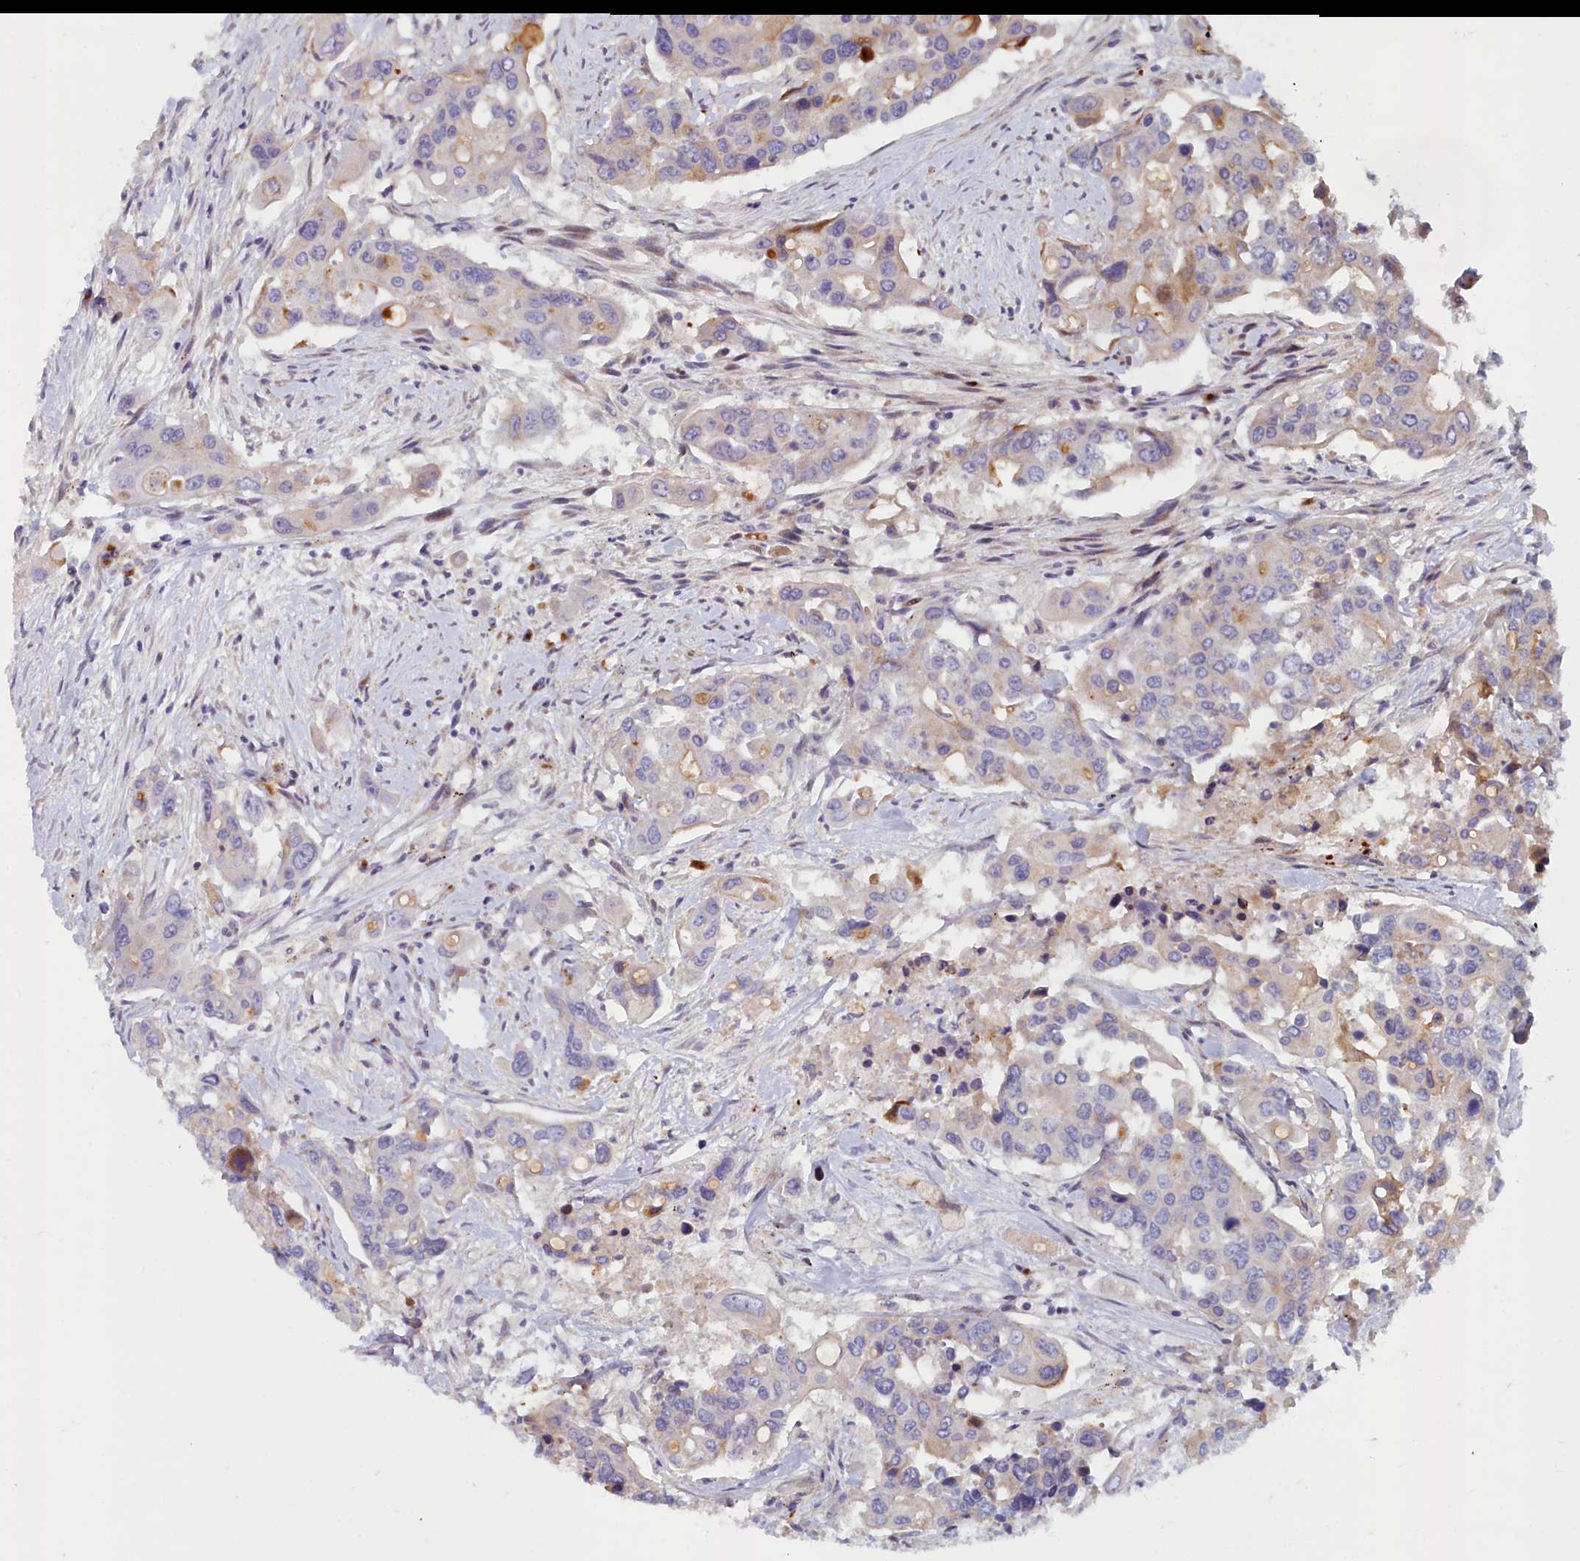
{"staining": {"intensity": "moderate", "quantity": "<25%", "location": "cytoplasmic/membranous"}, "tissue": "colorectal cancer", "cell_type": "Tumor cells", "image_type": "cancer", "snomed": [{"axis": "morphology", "description": "Adenocarcinoma, NOS"}, {"axis": "topography", "description": "Colon"}], "caption": "High-magnification brightfield microscopy of adenocarcinoma (colorectal) stained with DAB (3,3'-diaminobenzidine) (brown) and counterstained with hematoxylin (blue). tumor cells exhibit moderate cytoplasmic/membranous positivity is appreciated in about<25% of cells. The staining was performed using DAB to visualize the protein expression in brown, while the nuclei were stained in blue with hematoxylin (Magnification: 20x).", "gene": "B9D2", "patient": {"sex": "male", "age": 77}}